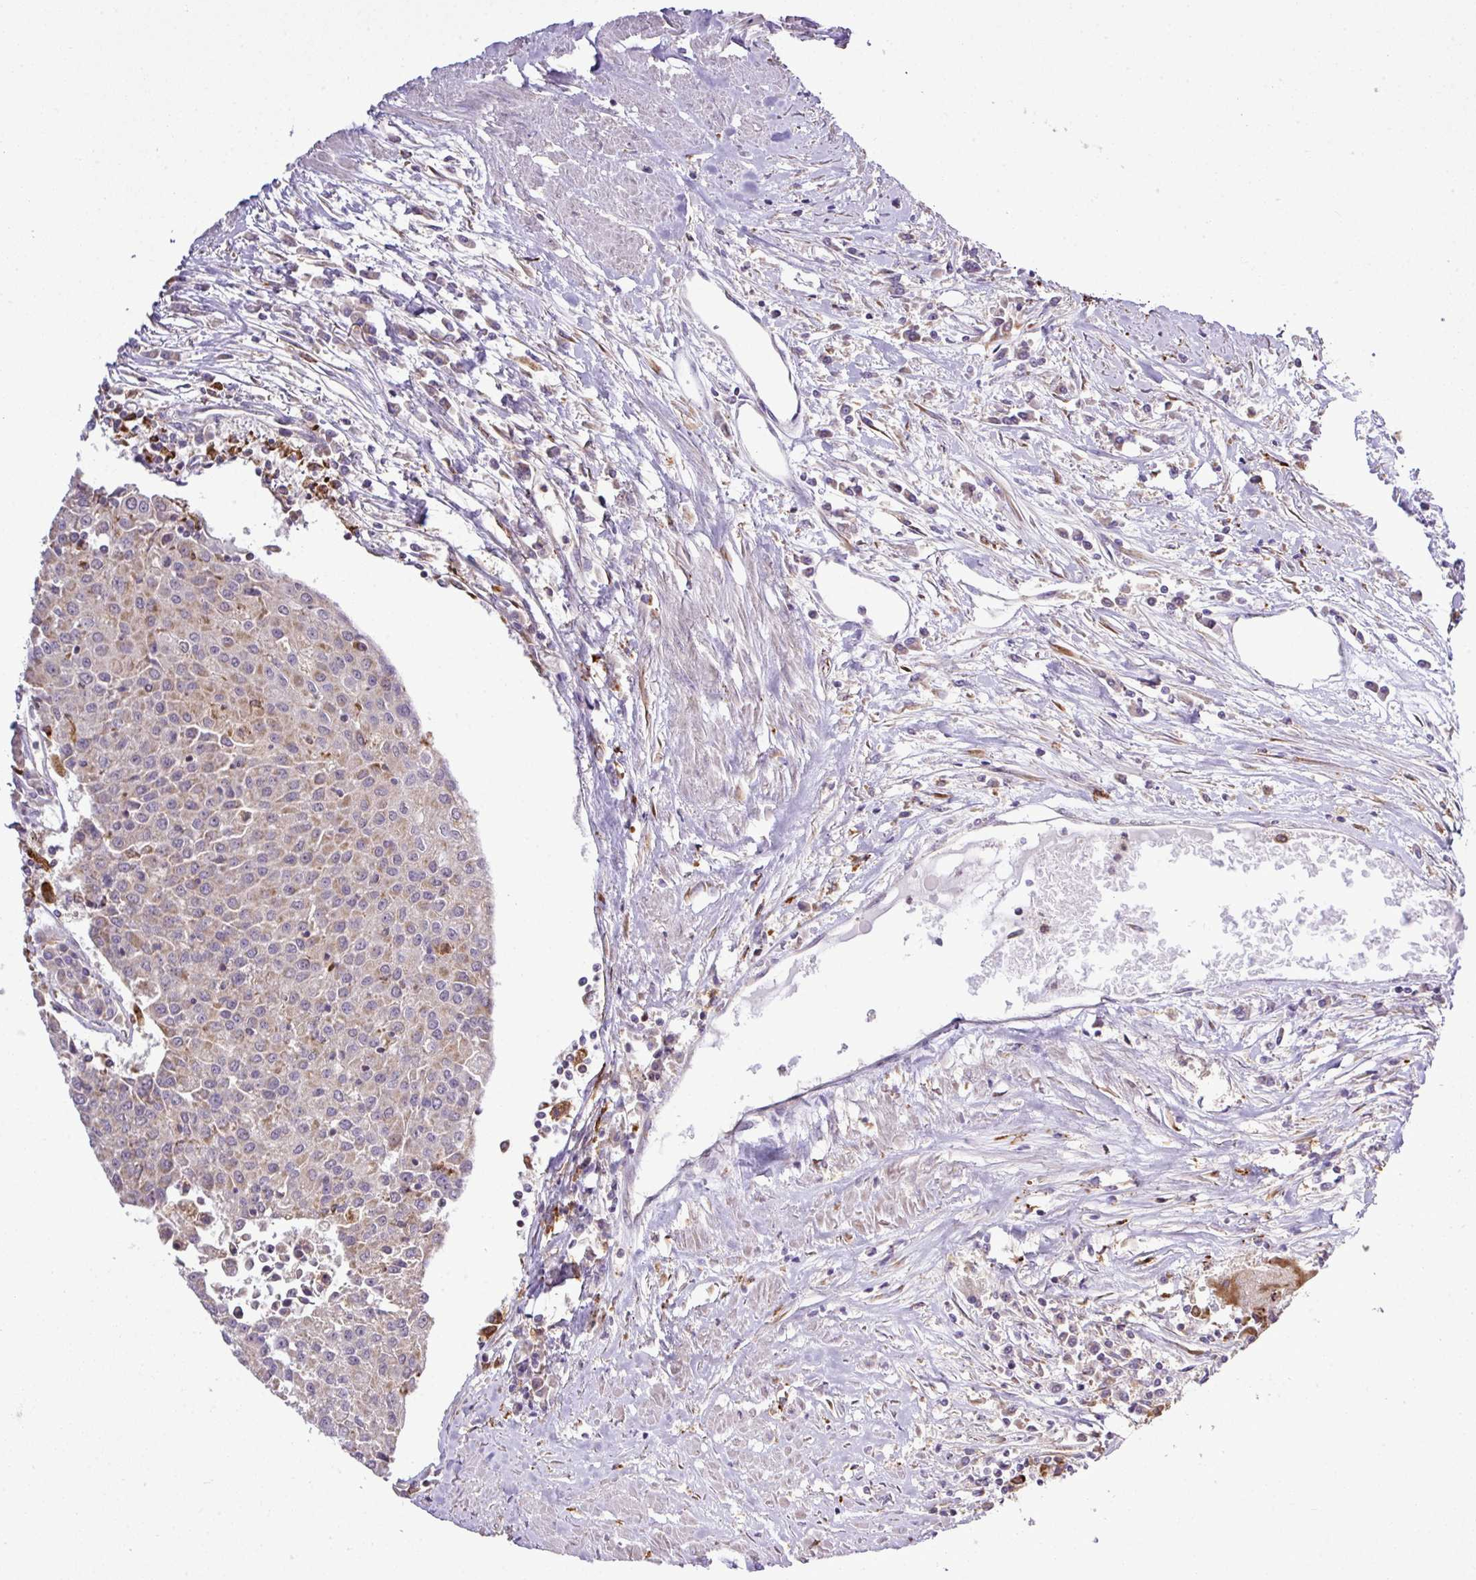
{"staining": {"intensity": "weak", "quantity": "25%-75%", "location": "cytoplasmic/membranous"}, "tissue": "urothelial cancer", "cell_type": "Tumor cells", "image_type": "cancer", "snomed": [{"axis": "morphology", "description": "Urothelial carcinoma, High grade"}, {"axis": "topography", "description": "Urinary bladder"}], "caption": "Brown immunohistochemical staining in urothelial cancer exhibits weak cytoplasmic/membranous expression in approximately 25%-75% of tumor cells.", "gene": "SMCO4", "patient": {"sex": "female", "age": 85}}